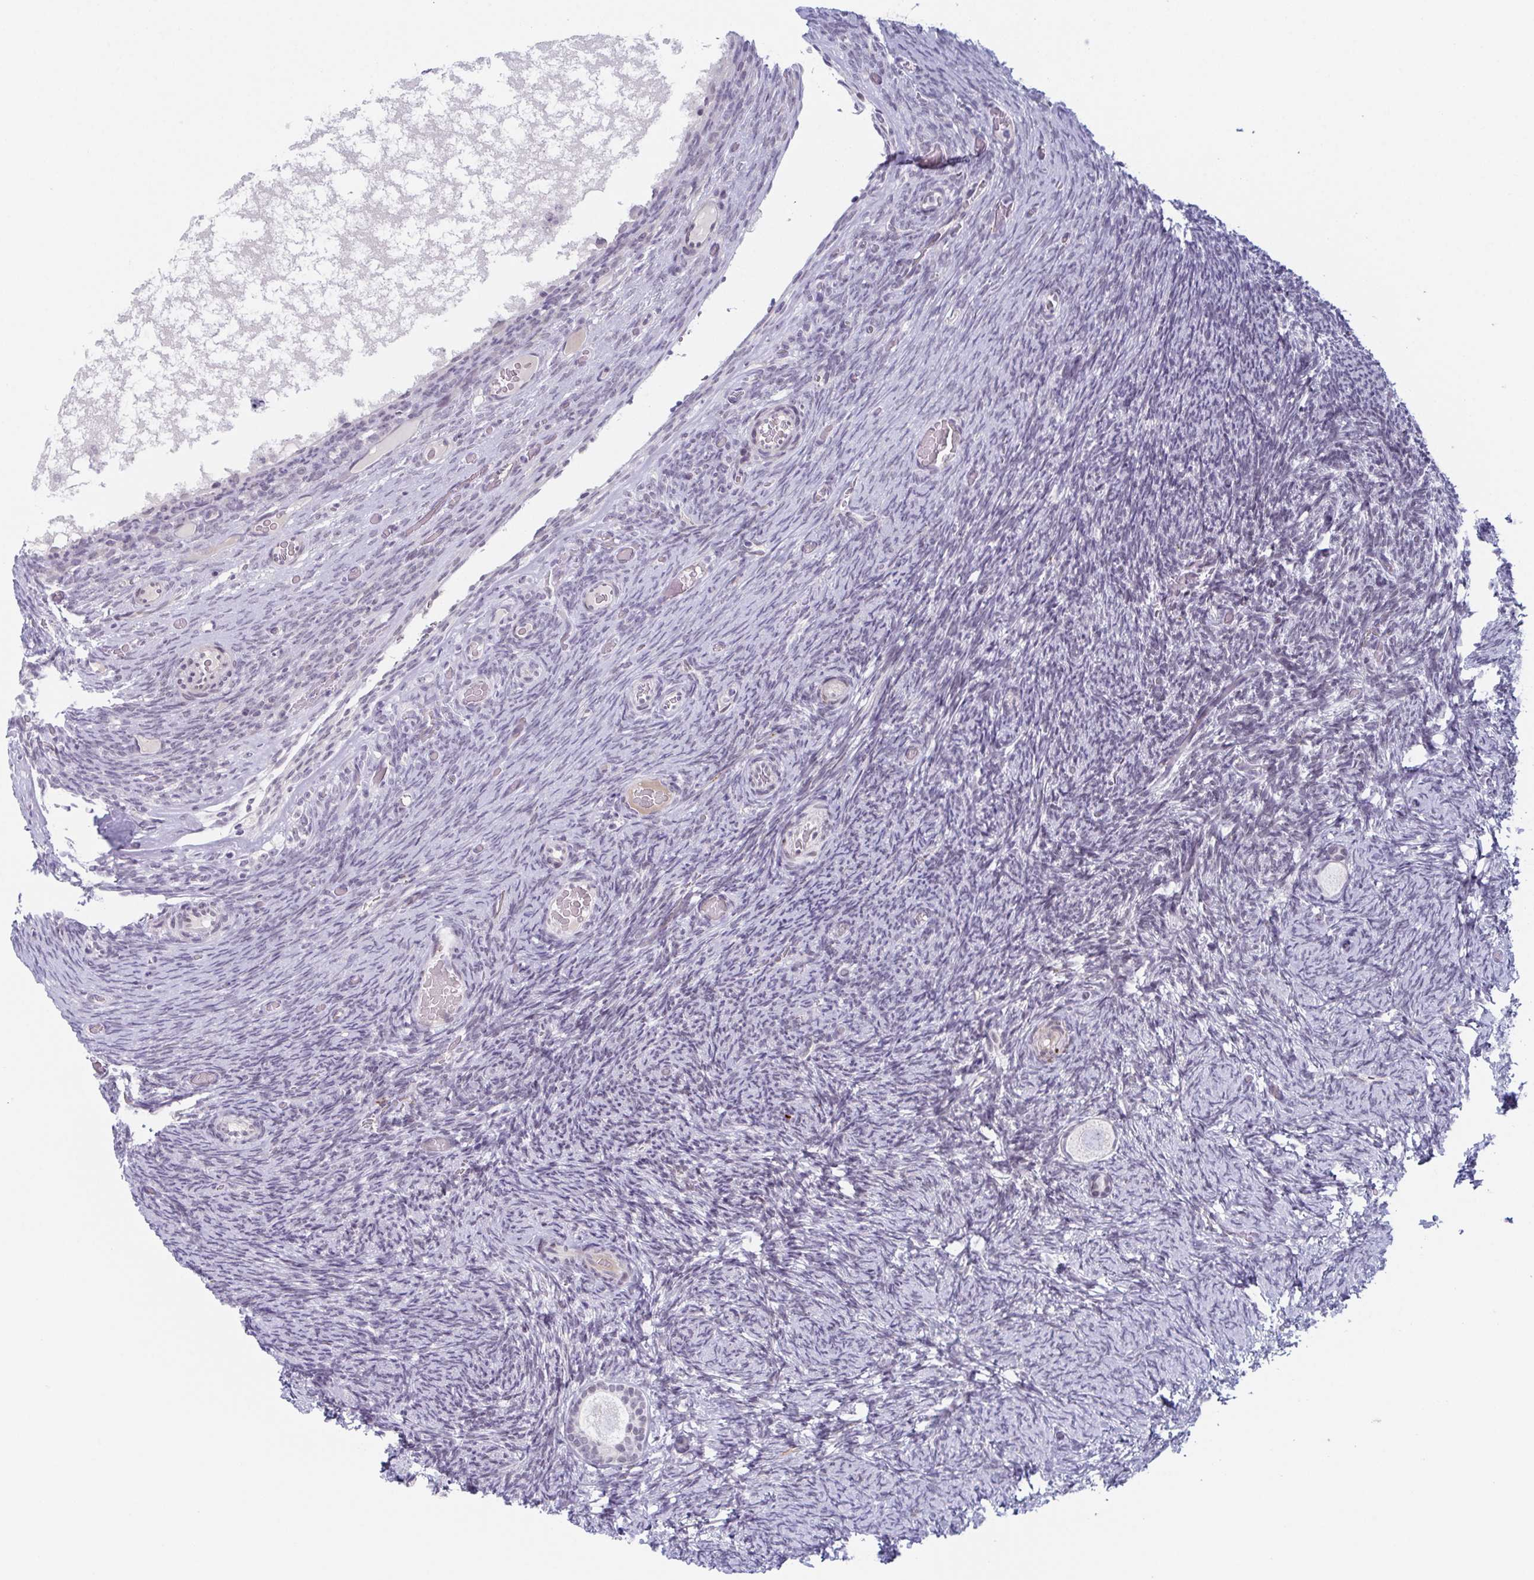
{"staining": {"intensity": "weak", "quantity": "25%-75%", "location": "nuclear"}, "tissue": "ovary", "cell_type": "Follicle cells", "image_type": "normal", "snomed": [{"axis": "morphology", "description": "Normal tissue, NOS"}, {"axis": "topography", "description": "Ovary"}], "caption": "Protein expression analysis of benign ovary demonstrates weak nuclear staining in about 25%-75% of follicle cells.", "gene": "ZFP64", "patient": {"sex": "female", "age": 34}}